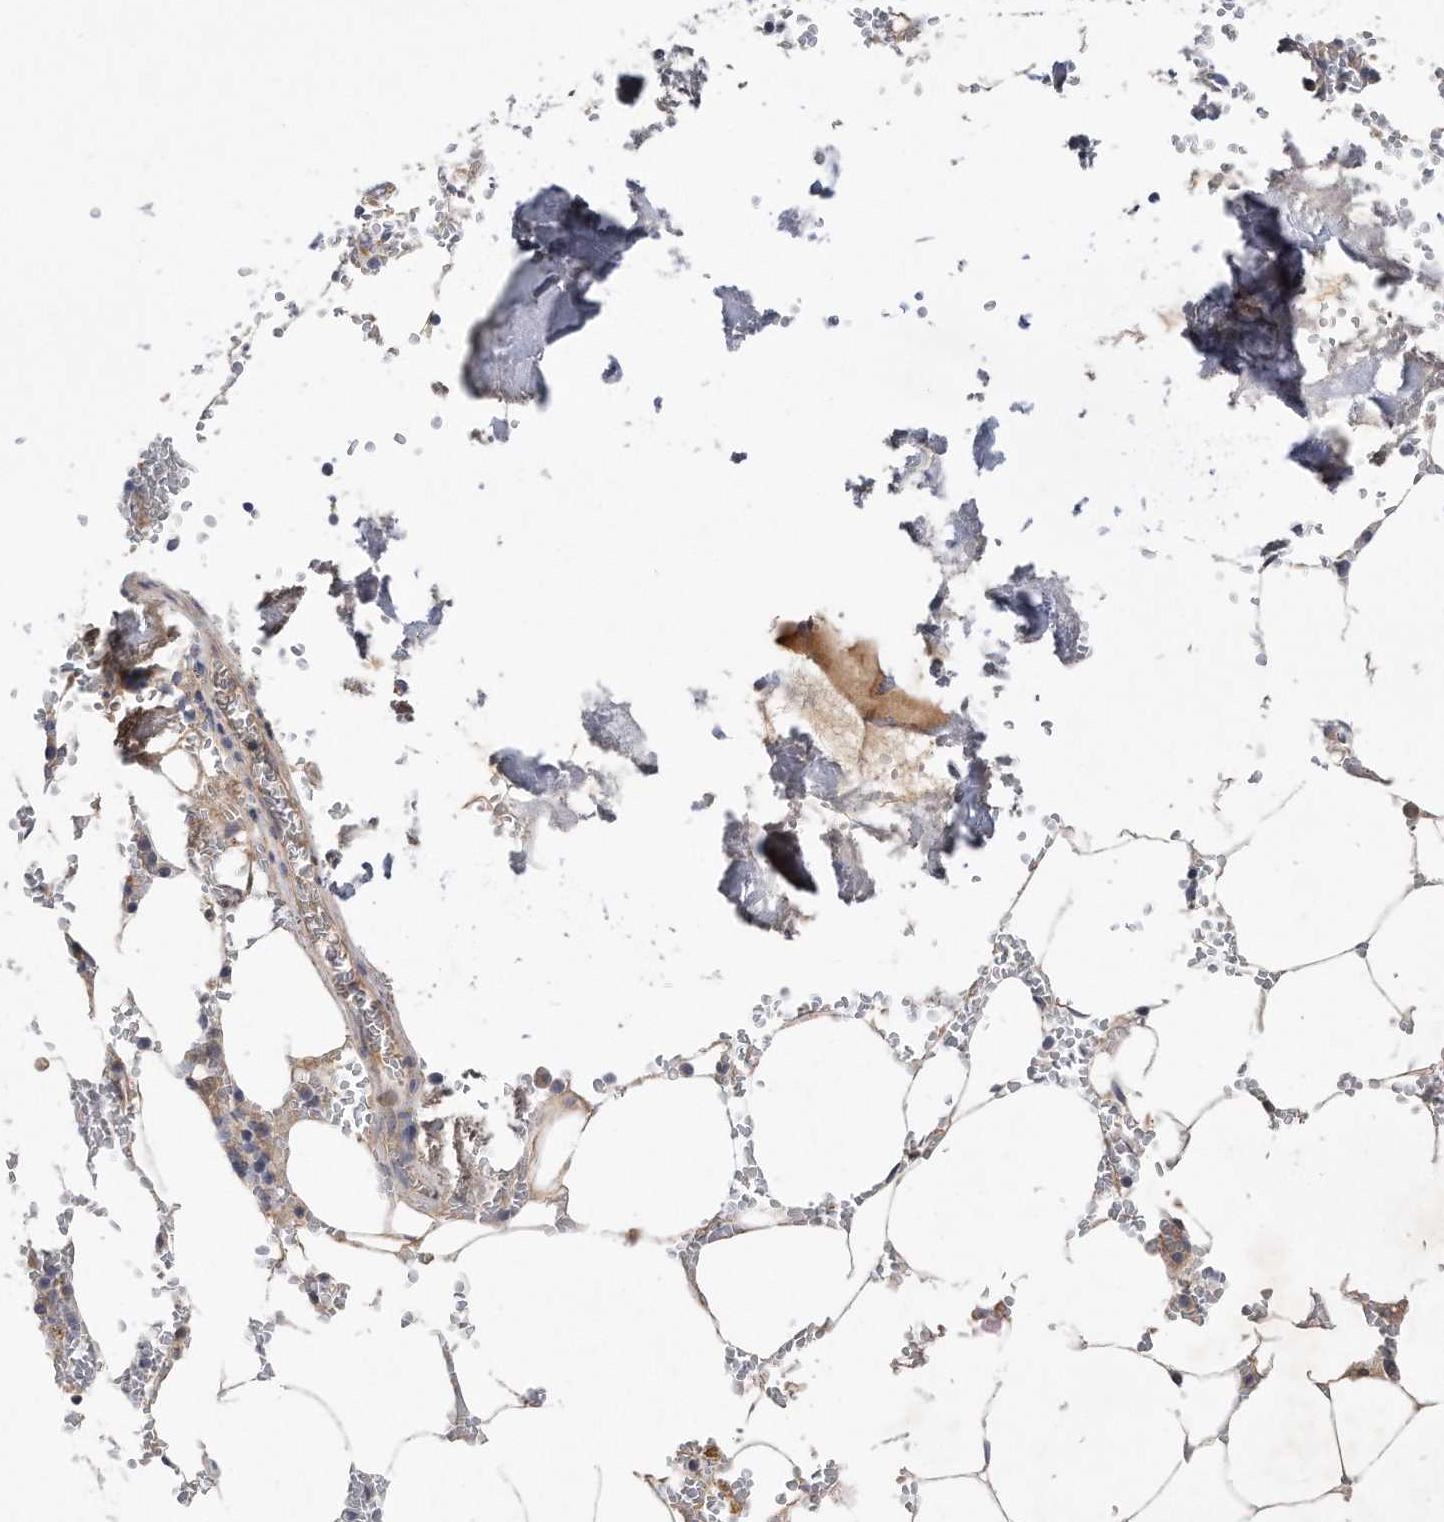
{"staining": {"intensity": "negative", "quantity": "none", "location": "none"}, "tissue": "bone marrow", "cell_type": "Hematopoietic cells", "image_type": "normal", "snomed": [{"axis": "morphology", "description": "Normal tissue, NOS"}, {"axis": "topography", "description": "Bone marrow"}], "caption": "Hematopoietic cells show no significant expression in unremarkable bone marrow.", "gene": "CDH12", "patient": {"sex": "male", "age": 70}}